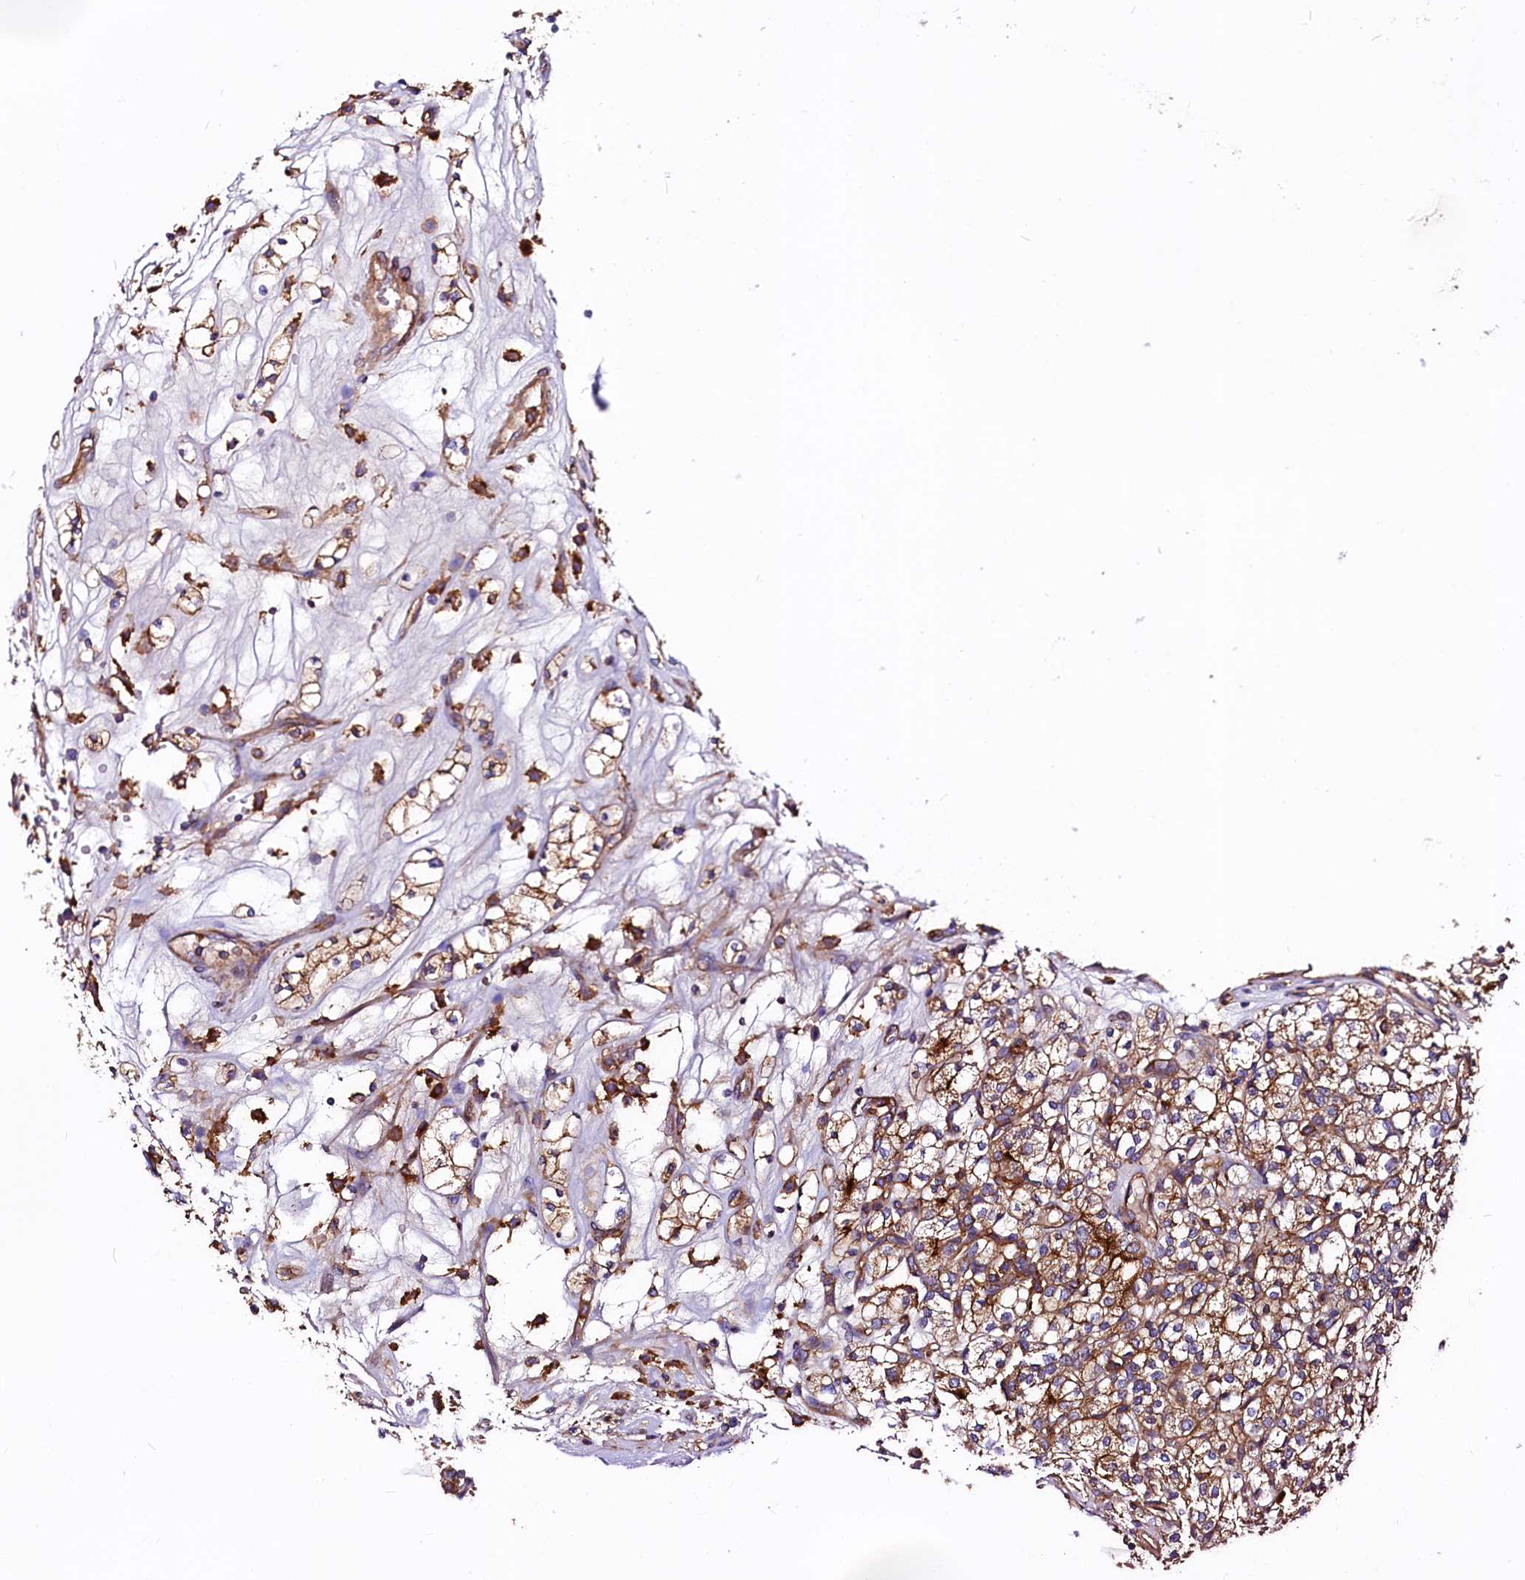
{"staining": {"intensity": "moderate", "quantity": ">75%", "location": "cytoplasmic/membranous"}, "tissue": "renal cancer", "cell_type": "Tumor cells", "image_type": "cancer", "snomed": [{"axis": "morphology", "description": "Adenocarcinoma, NOS"}, {"axis": "topography", "description": "Kidney"}], "caption": "Immunohistochemical staining of human renal adenocarcinoma displays moderate cytoplasmic/membranous protein staining in about >75% of tumor cells. The protein of interest is shown in brown color, while the nuclei are stained blue.", "gene": "ANO6", "patient": {"sex": "male", "age": 77}}